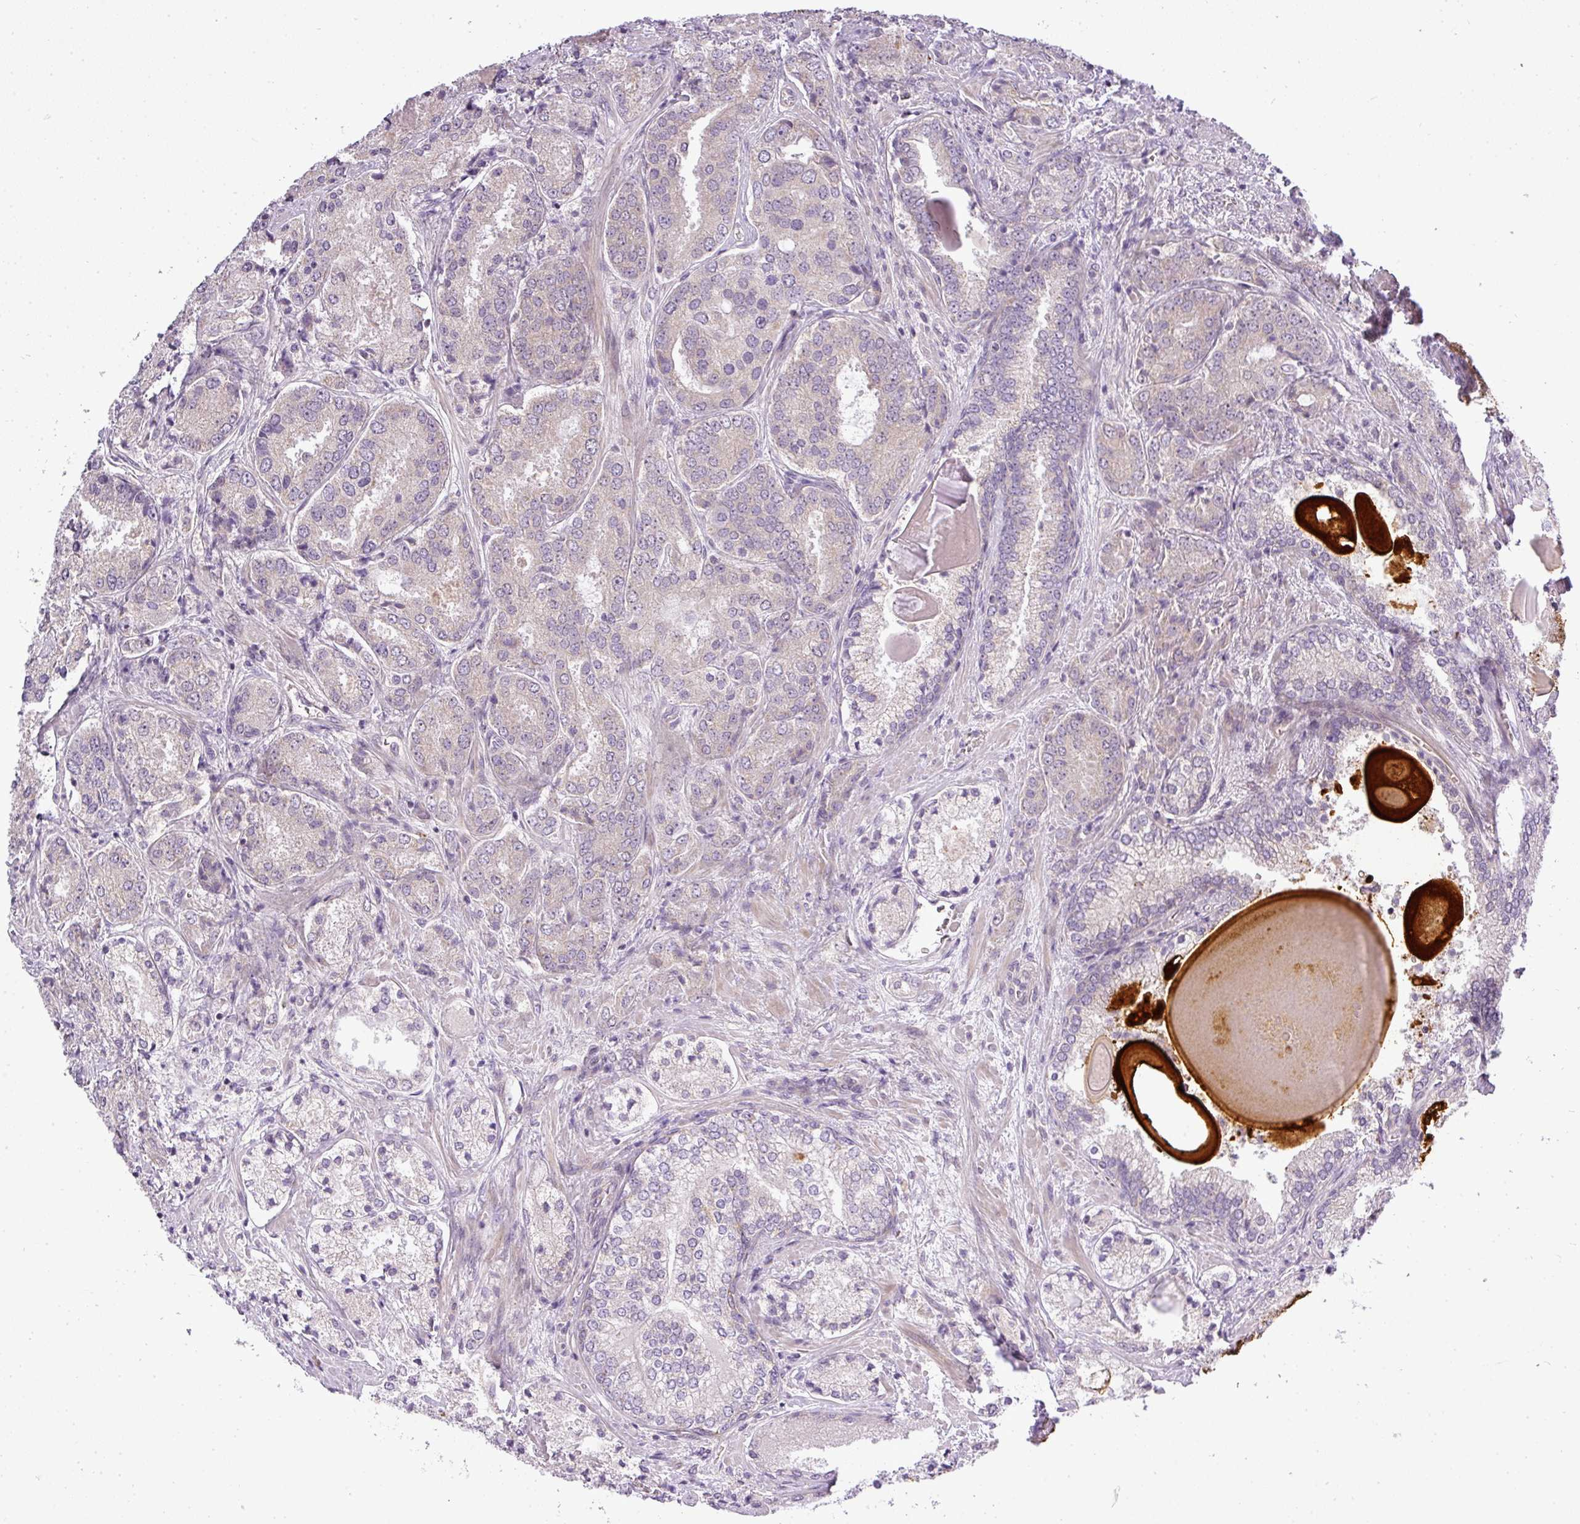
{"staining": {"intensity": "negative", "quantity": "none", "location": "none"}, "tissue": "prostate cancer", "cell_type": "Tumor cells", "image_type": "cancer", "snomed": [{"axis": "morphology", "description": "Adenocarcinoma, High grade"}, {"axis": "topography", "description": "Prostate"}], "caption": "A micrograph of prostate adenocarcinoma (high-grade) stained for a protein reveals no brown staining in tumor cells.", "gene": "ZDHHC1", "patient": {"sex": "male", "age": 63}}